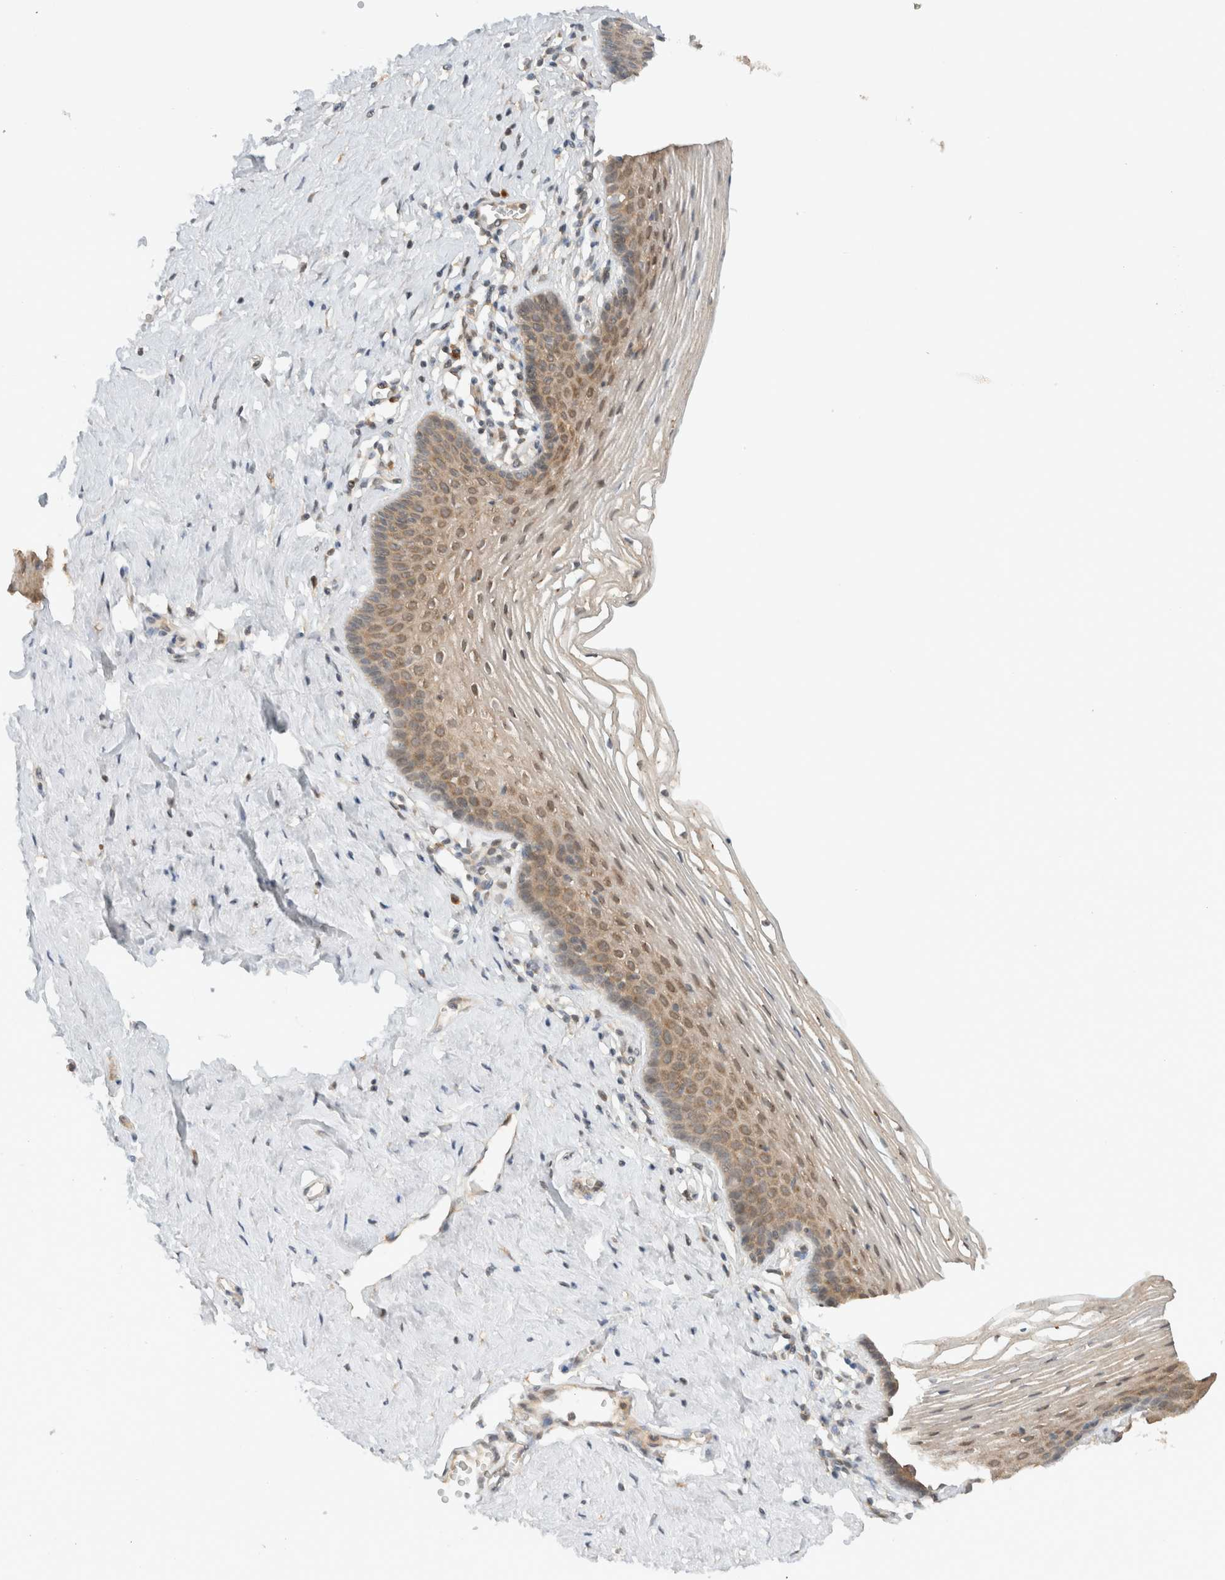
{"staining": {"intensity": "weak", "quantity": ">75%", "location": "cytoplasmic/membranous,nuclear"}, "tissue": "vagina", "cell_type": "Squamous epithelial cells", "image_type": "normal", "snomed": [{"axis": "morphology", "description": "Normal tissue, NOS"}, {"axis": "topography", "description": "Vagina"}], "caption": "About >75% of squamous epithelial cells in unremarkable vagina reveal weak cytoplasmic/membranous,nuclear protein expression as visualized by brown immunohistochemical staining.", "gene": "ARFGEF2", "patient": {"sex": "female", "age": 32}}